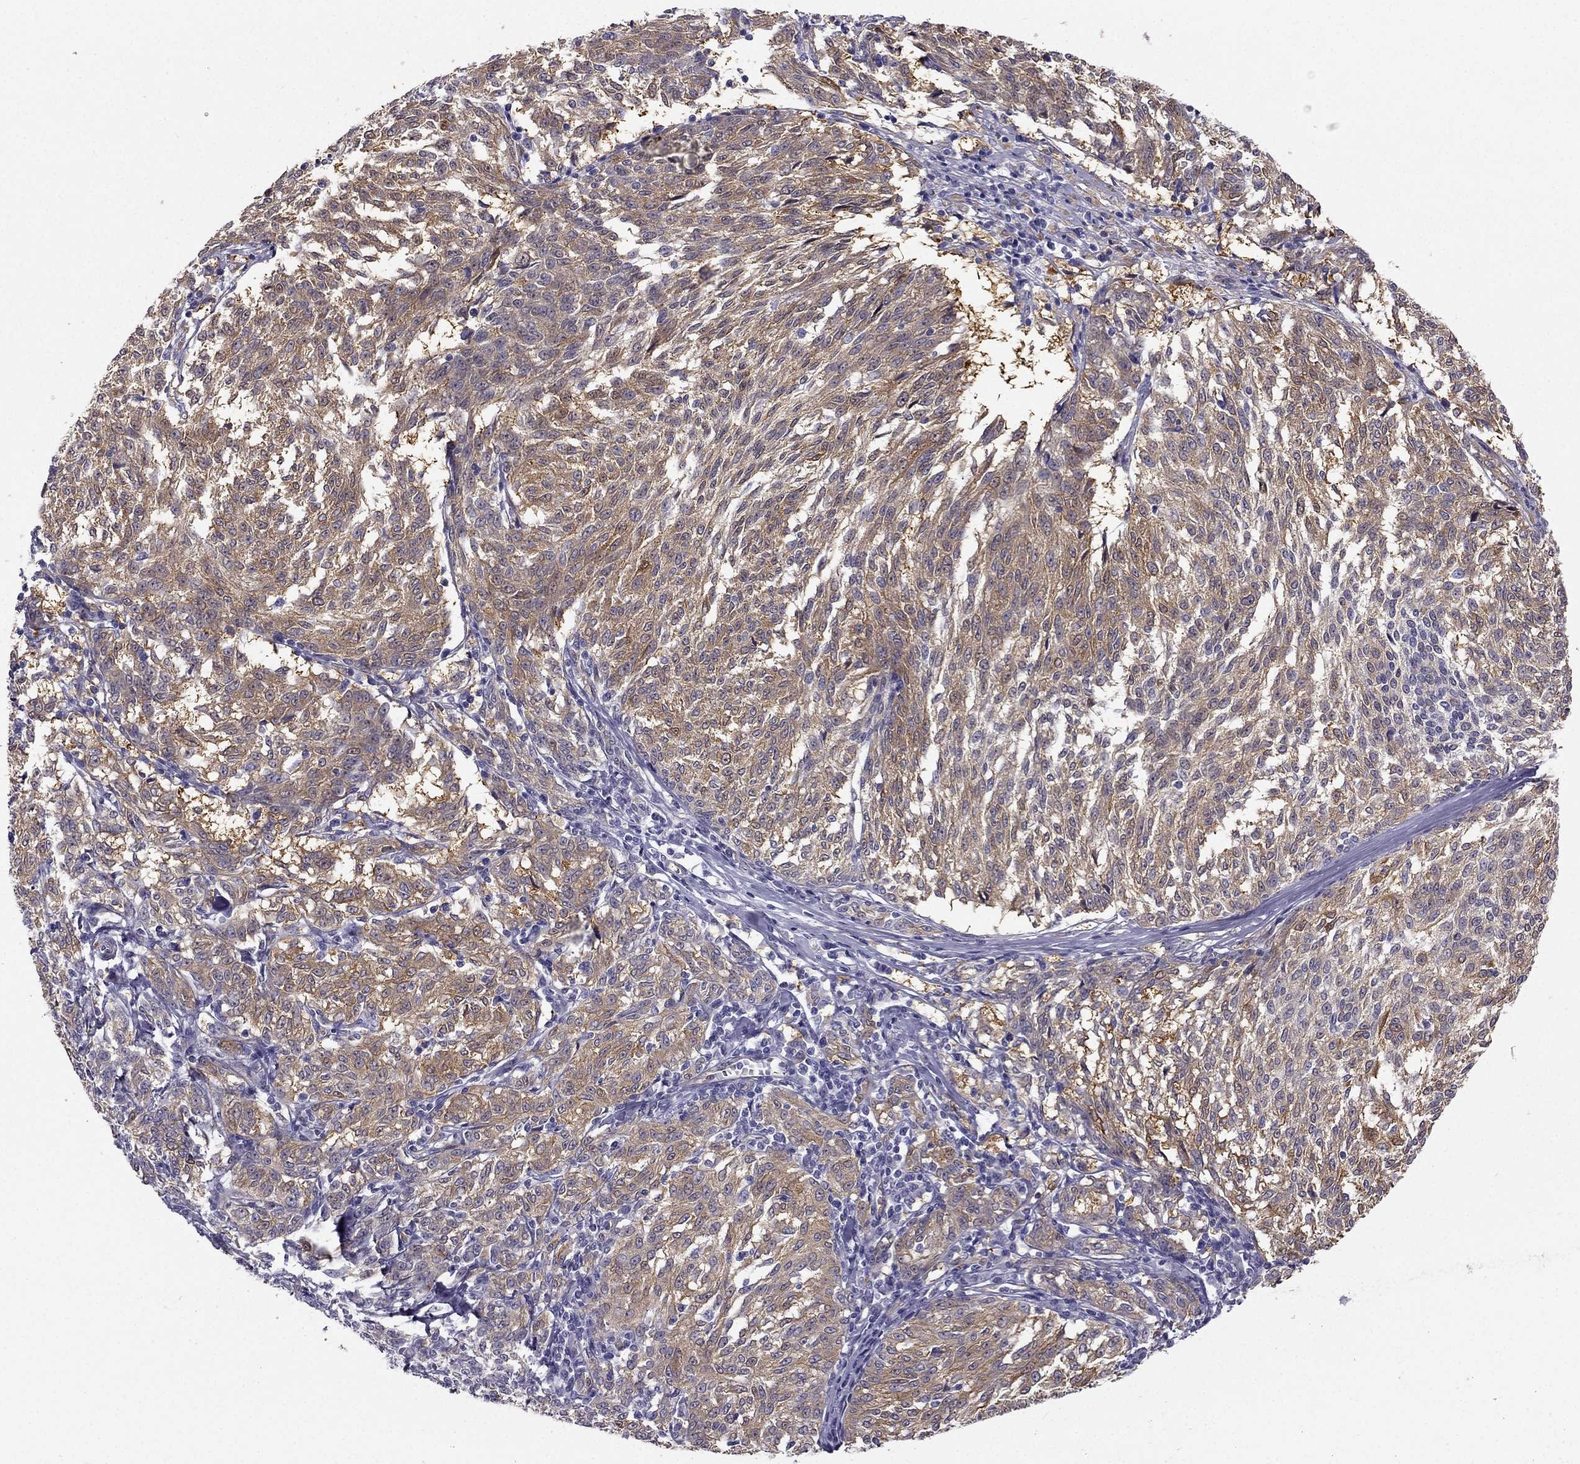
{"staining": {"intensity": "moderate", "quantity": "25%-75%", "location": "cytoplasmic/membranous"}, "tissue": "melanoma", "cell_type": "Tumor cells", "image_type": "cancer", "snomed": [{"axis": "morphology", "description": "Malignant melanoma, NOS"}, {"axis": "topography", "description": "Skin"}], "caption": "Protein positivity by IHC shows moderate cytoplasmic/membranous staining in about 25%-75% of tumor cells in malignant melanoma.", "gene": "NQO1", "patient": {"sex": "female", "age": 72}}